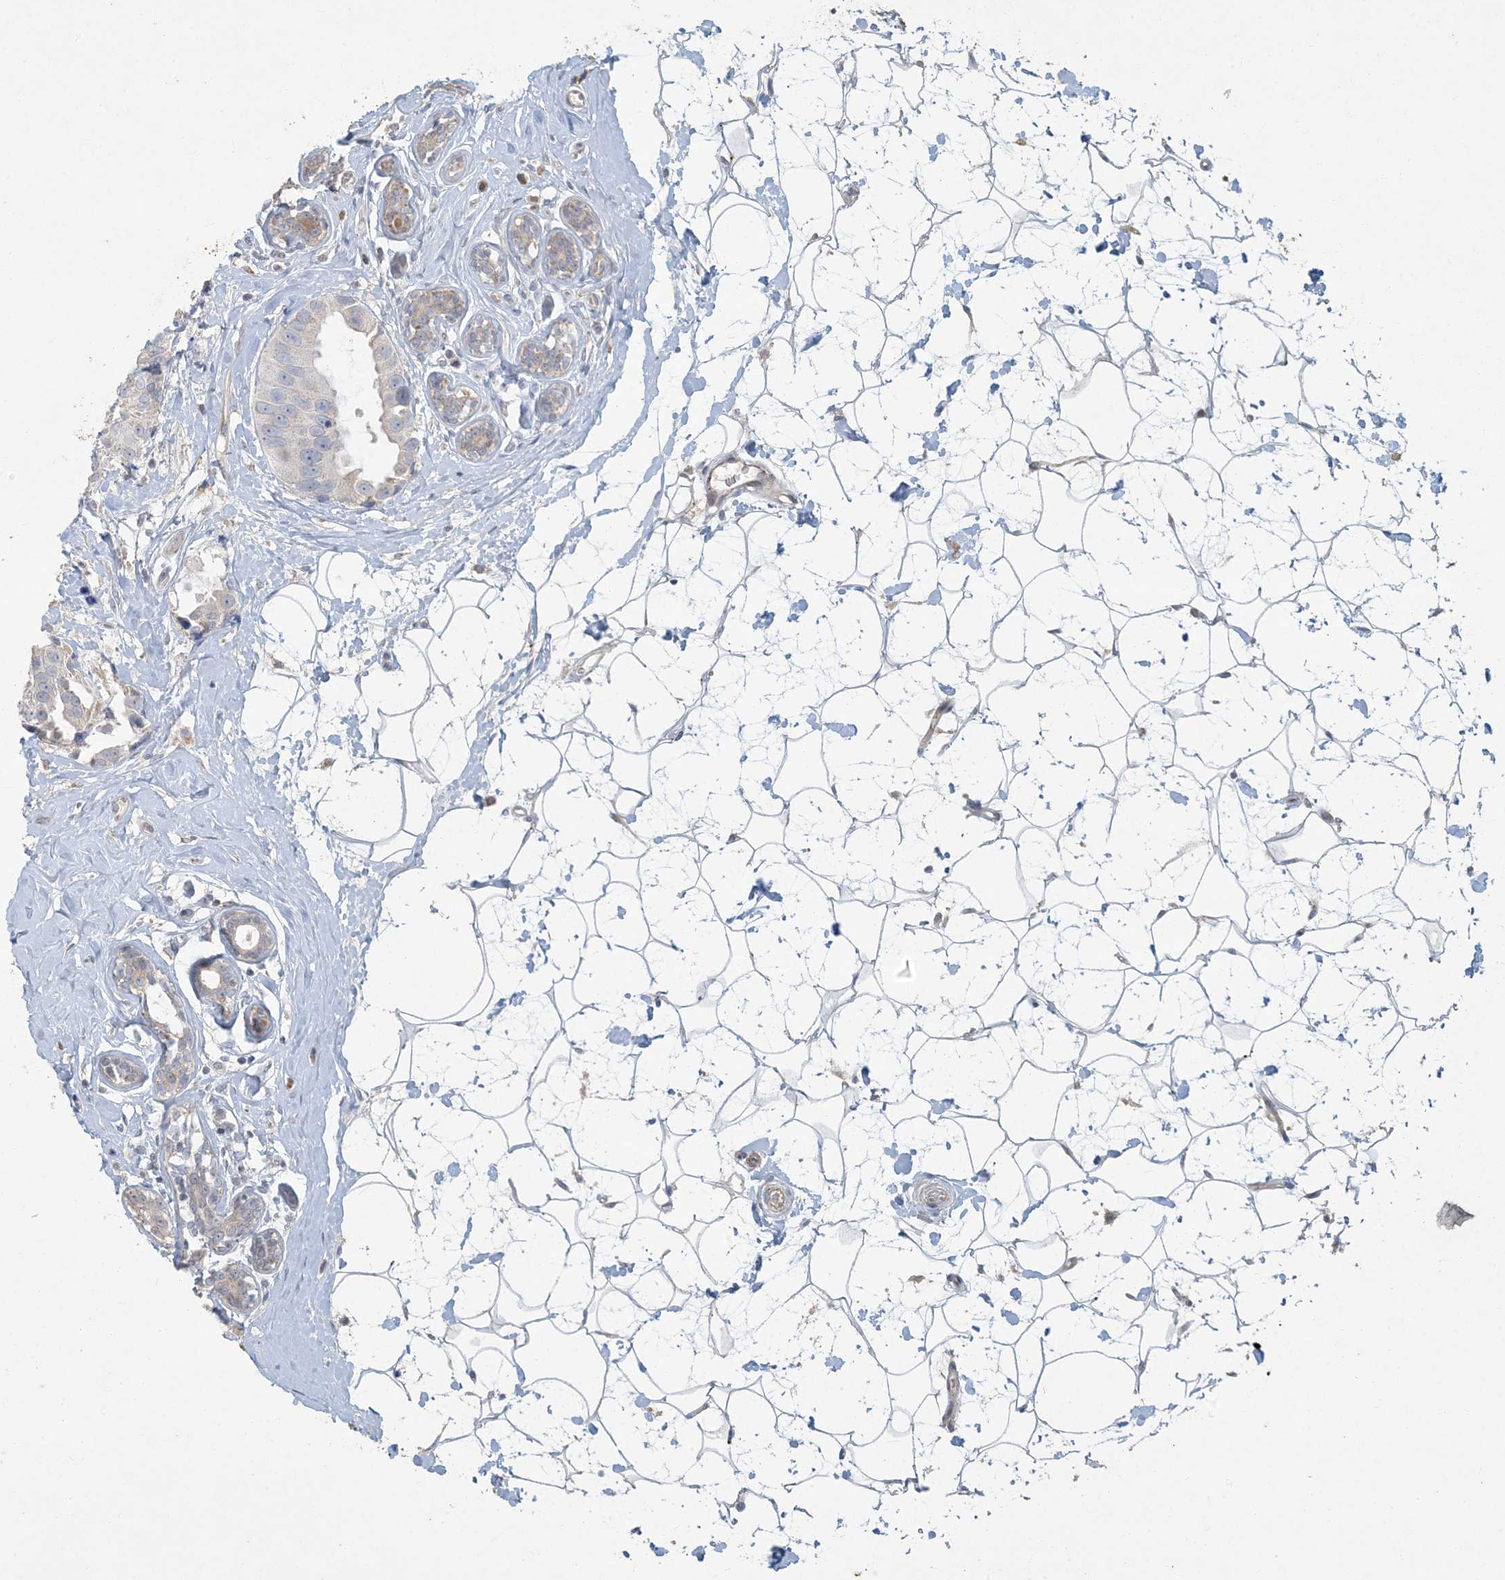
{"staining": {"intensity": "negative", "quantity": "none", "location": "none"}, "tissue": "breast cancer", "cell_type": "Tumor cells", "image_type": "cancer", "snomed": [{"axis": "morphology", "description": "Normal tissue, NOS"}, {"axis": "morphology", "description": "Duct carcinoma"}, {"axis": "topography", "description": "Breast"}], "caption": "Immunohistochemistry (IHC) photomicrograph of breast invasive ductal carcinoma stained for a protein (brown), which demonstrates no expression in tumor cells.", "gene": "LTN1", "patient": {"sex": "female", "age": 39}}